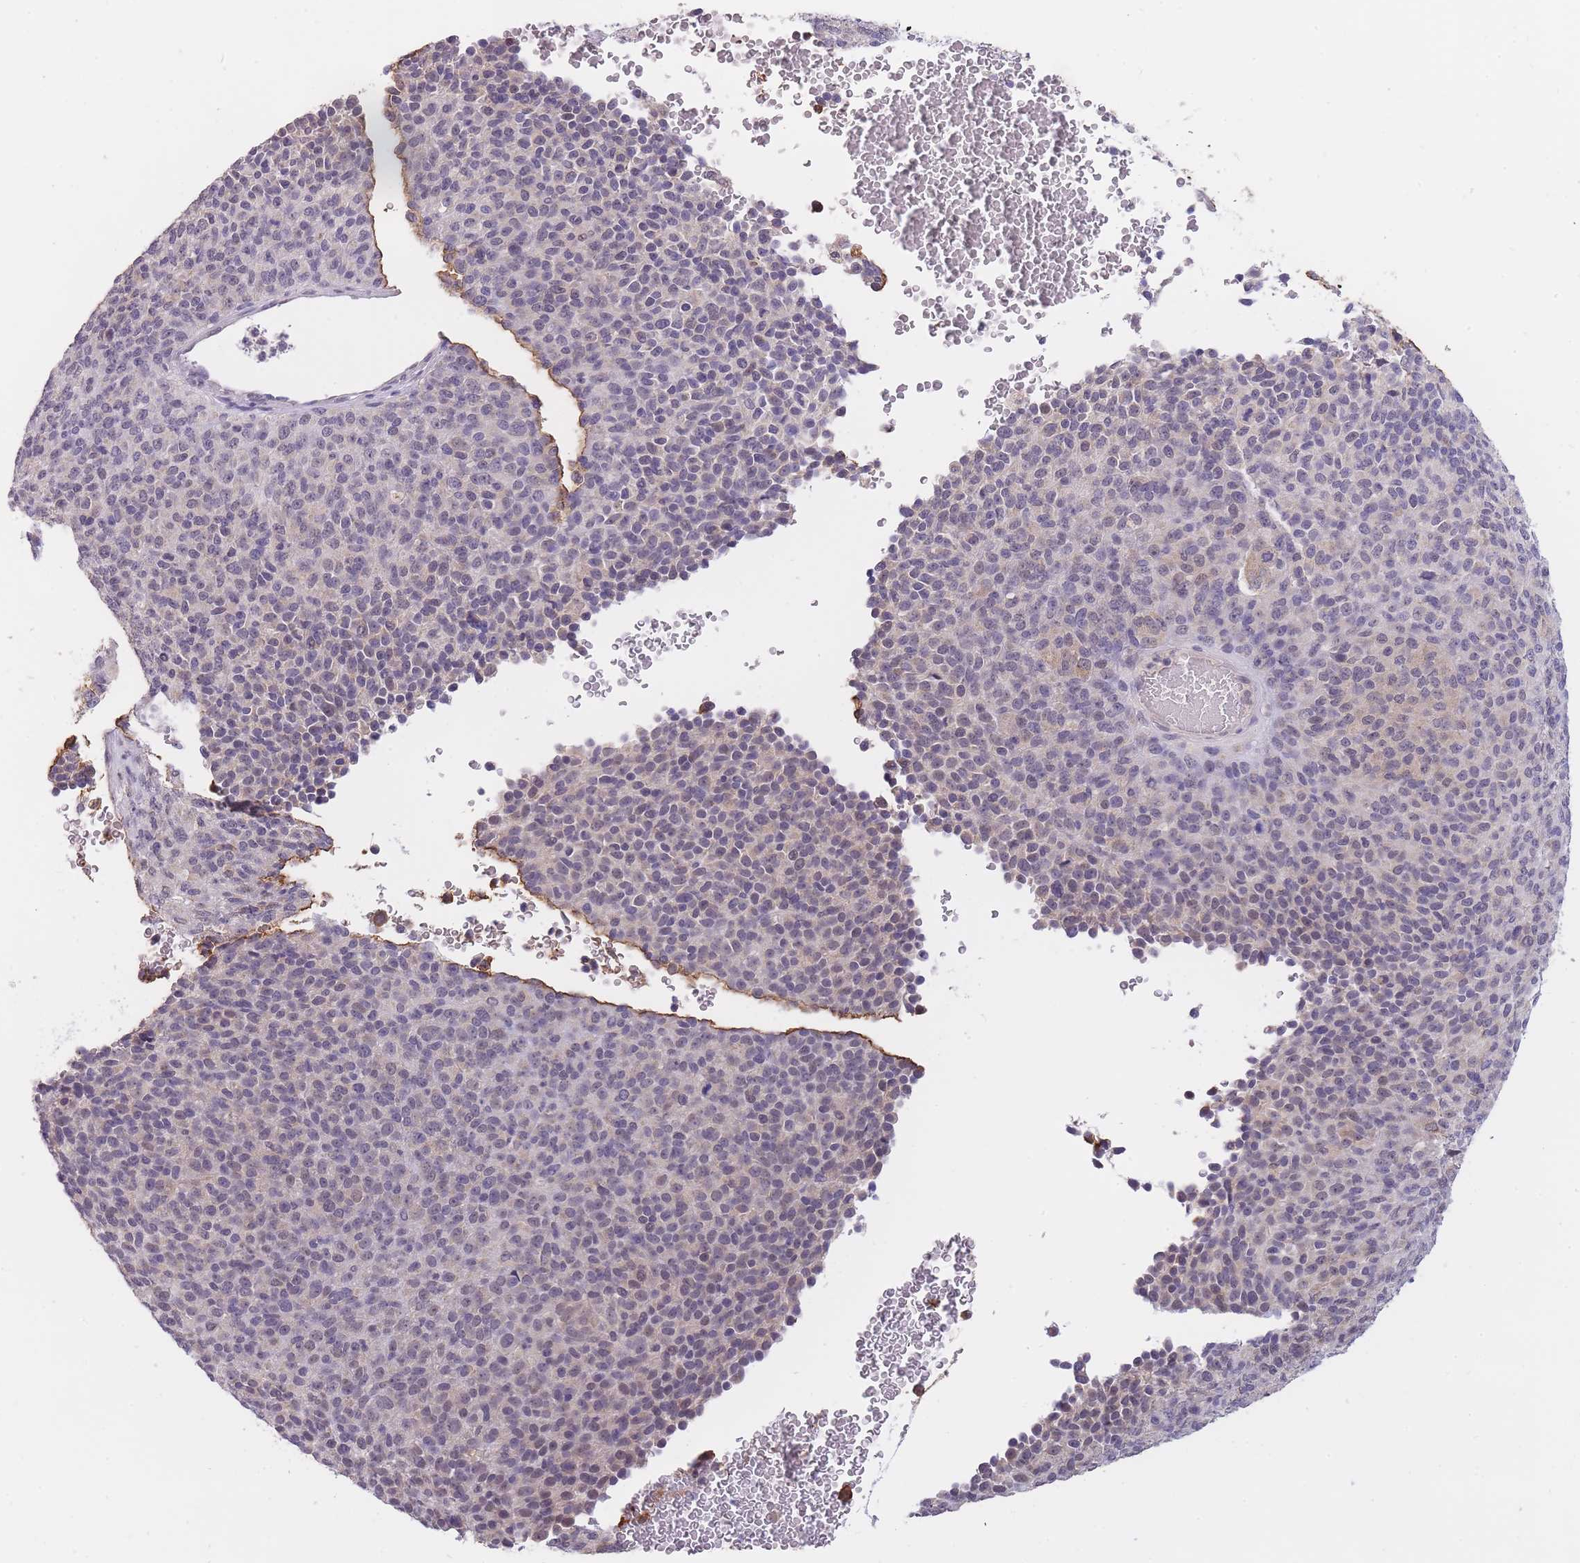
{"staining": {"intensity": "weak", "quantity": "<25%", "location": "nuclear"}, "tissue": "melanoma", "cell_type": "Tumor cells", "image_type": "cancer", "snomed": [{"axis": "morphology", "description": "Malignant melanoma, Metastatic site"}, {"axis": "topography", "description": "Brain"}], "caption": "An immunohistochemistry micrograph of melanoma is shown. There is no staining in tumor cells of melanoma.", "gene": "GOLGA6L25", "patient": {"sex": "female", "age": 56}}